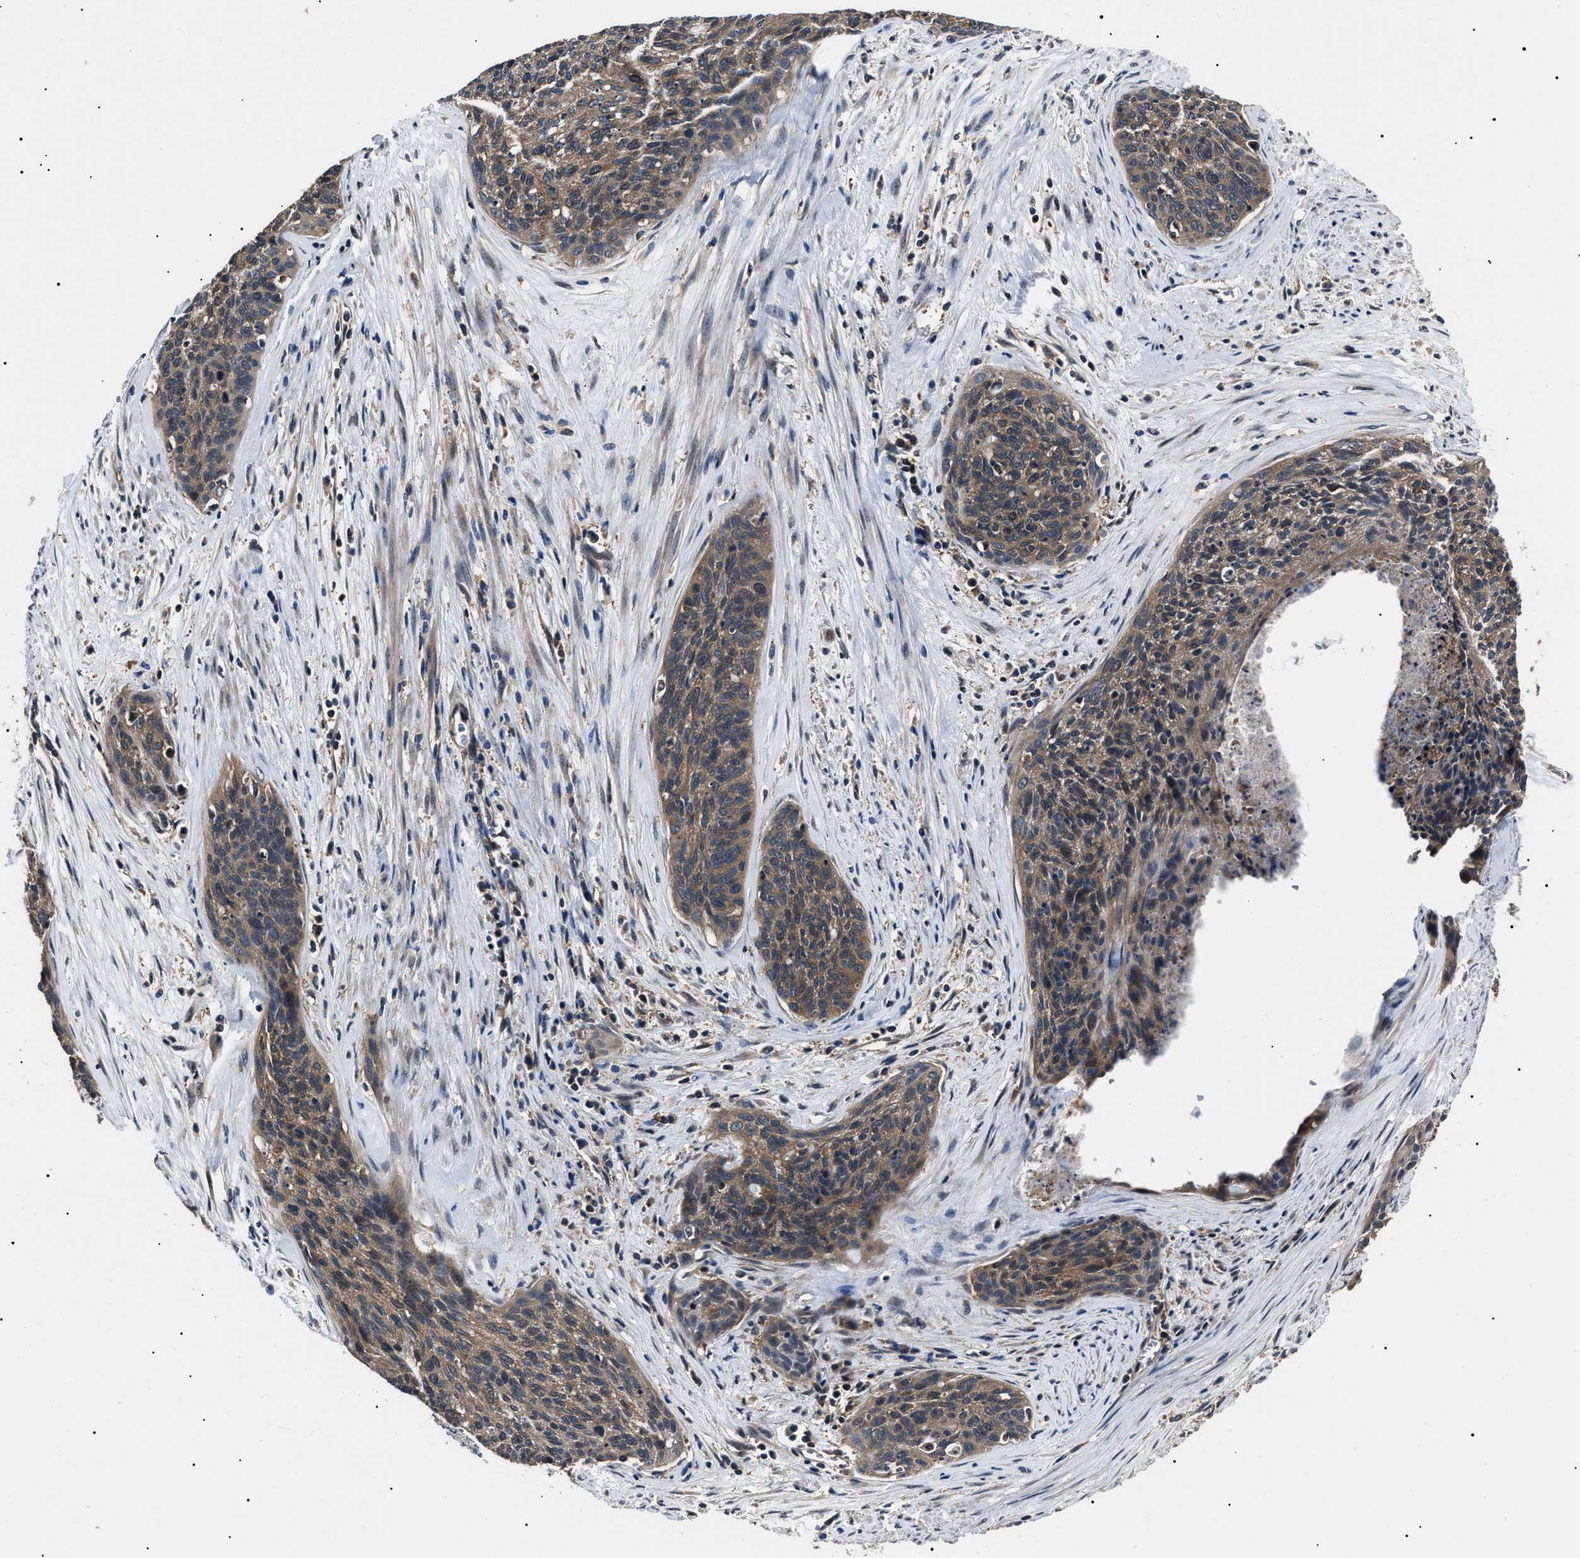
{"staining": {"intensity": "moderate", "quantity": ">75%", "location": "cytoplasmic/membranous"}, "tissue": "cervical cancer", "cell_type": "Tumor cells", "image_type": "cancer", "snomed": [{"axis": "morphology", "description": "Squamous cell carcinoma, NOS"}, {"axis": "topography", "description": "Cervix"}], "caption": "Cervical squamous cell carcinoma stained with a brown dye displays moderate cytoplasmic/membranous positive expression in approximately >75% of tumor cells.", "gene": "CCT8", "patient": {"sex": "female", "age": 55}}